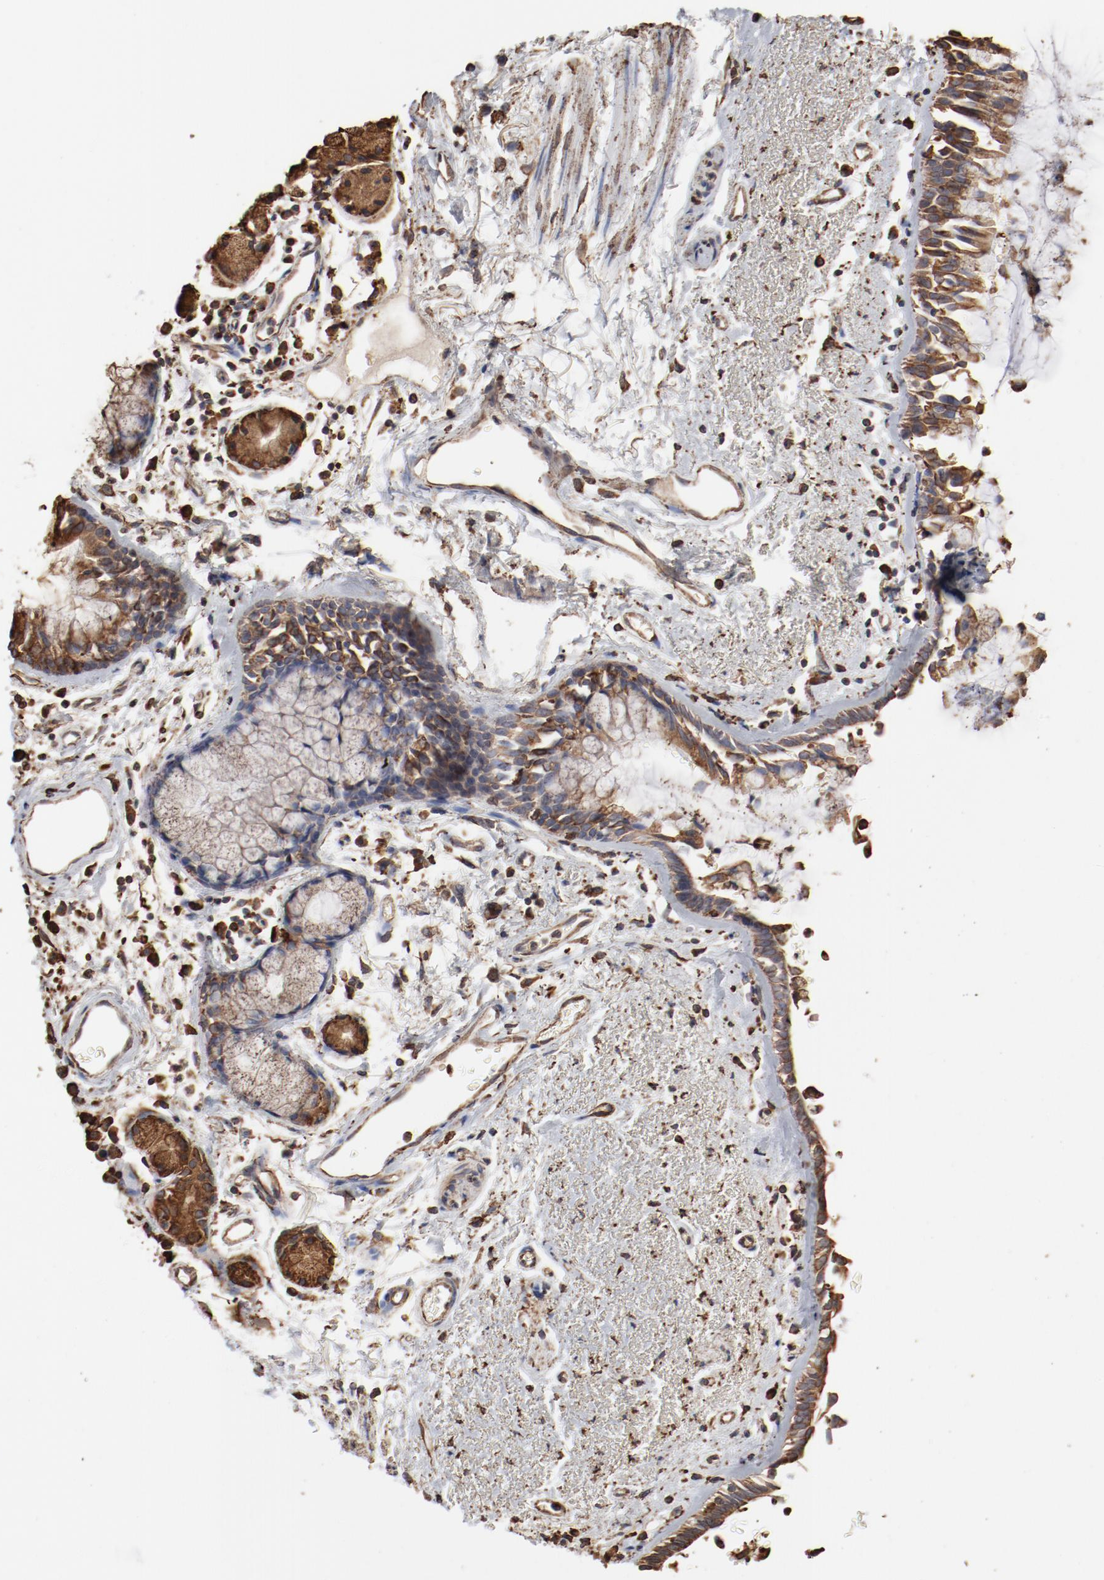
{"staining": {"intensity": "moderate", "quantity": ">75%", "location": "cytoplasmic/membranous"}, "tissue": "bronchus", "cell_type": "Respiratory epithelial cells", "image_type": "normal", "snomed": [{"axis": "morphology", "description": "Normal tissue, NOS"}, {"axis": "morphology", "description": "Adenocarcinoma, NOS"}, {"axis": "topography", "description": "Bronchus"}, {"axis": "topography", "description": "Lung"}], "caption": "The photomicrograph reveals staining of normal bronchus, revealing moderate cytoplasmic/membranous protein positivity (brown color) within respiratory epithelial cells.", "gene": "PDIA3", "patient": {"sex": "male", "age": 71}}